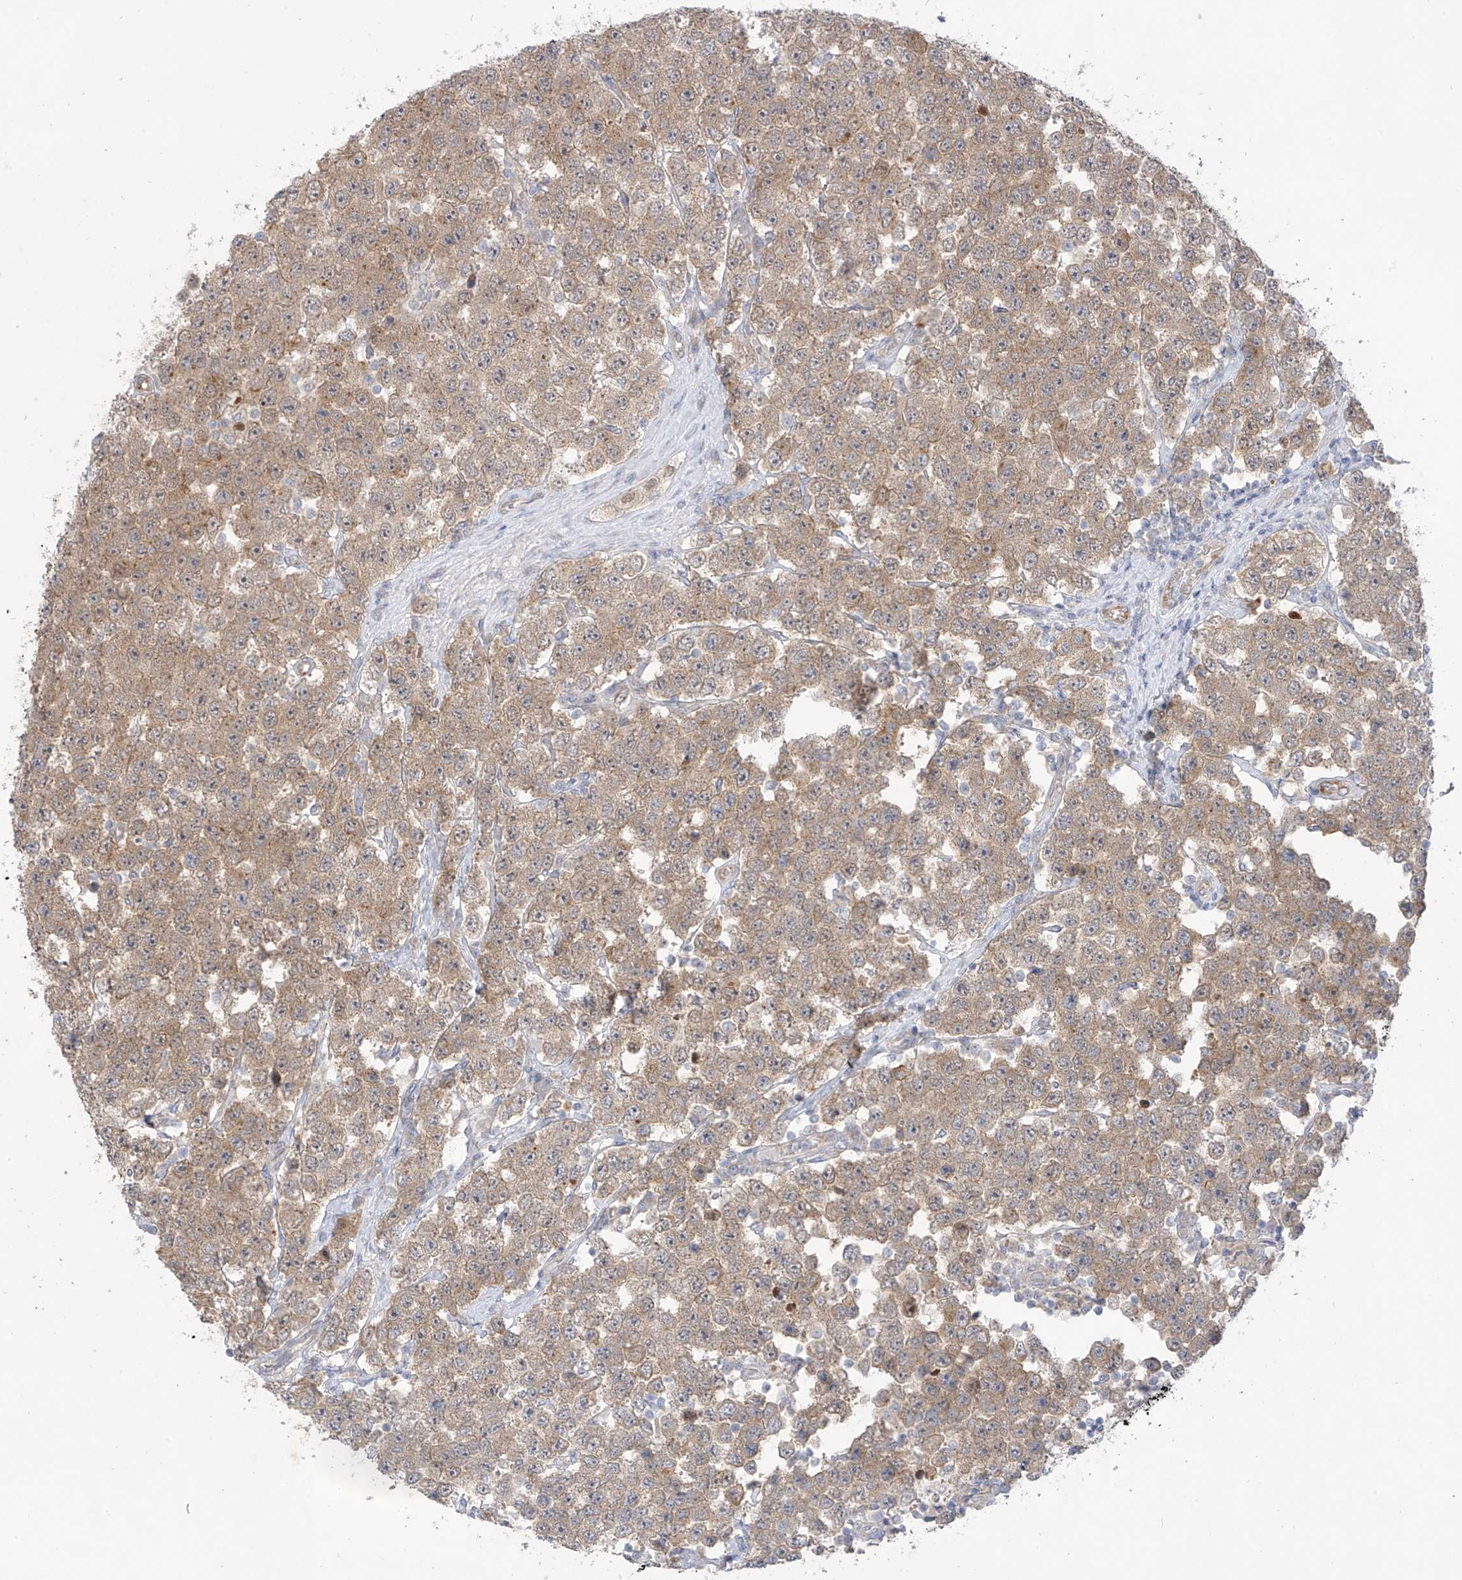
{"staining": {"intensity": "moderate", "quantity": ">75%", "location": "cytoplasmic/membranous"}, "tissue": "testis cancer", "cell_type": "Tumor cells", "image_type": "cancer", "snomed": [{"axis": "morphology", "description": "Seminoma, NOS"}, {"axis": "topography", "description": "Testis"}], "caption": "Moderate cytoplasmic/membranous protein expression is seen in approximately >75% of tumor cells in testis seminoma.", "gene": "EIPR1", "patient": {"sex": "male", "age": 28}}